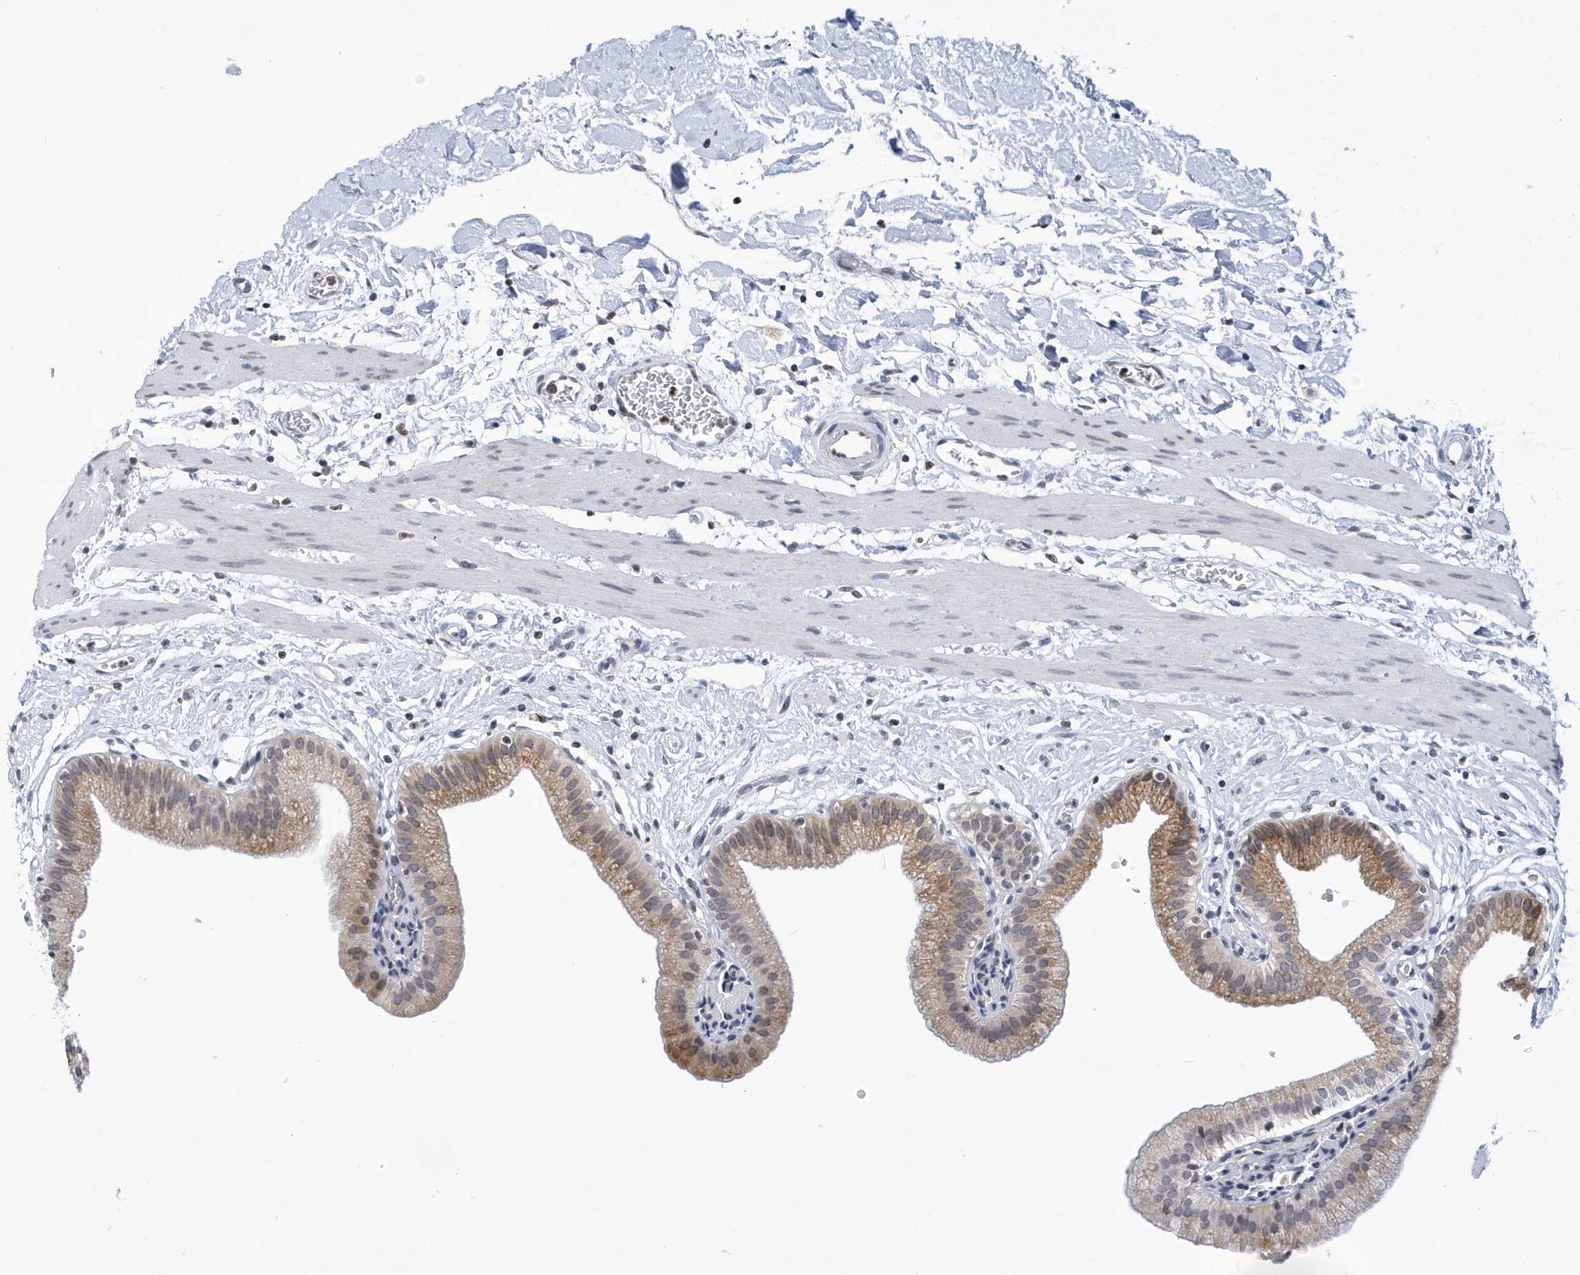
{"staining": {"intensity": "moderate", "quantity": ">75%", "location": "cytoplasmic/membranous"}, "tissue": "gallbladder", "cell_type": "Glandular cells", "image_type": "normal", "snomed": [{"axis": "morphology", "description": "Normal tissue, NOS"}, {"axis": "topography", "description": "Gallbladder"}], "caption": "This is an image of immunohistochemistry (IHC) staining of normal gallbladder, which shows moderate expression in the cytoplasmic/membranous of glandular cells.", "gene": "VWA5B2", "patient": {"sex": "male", "age": 55}}